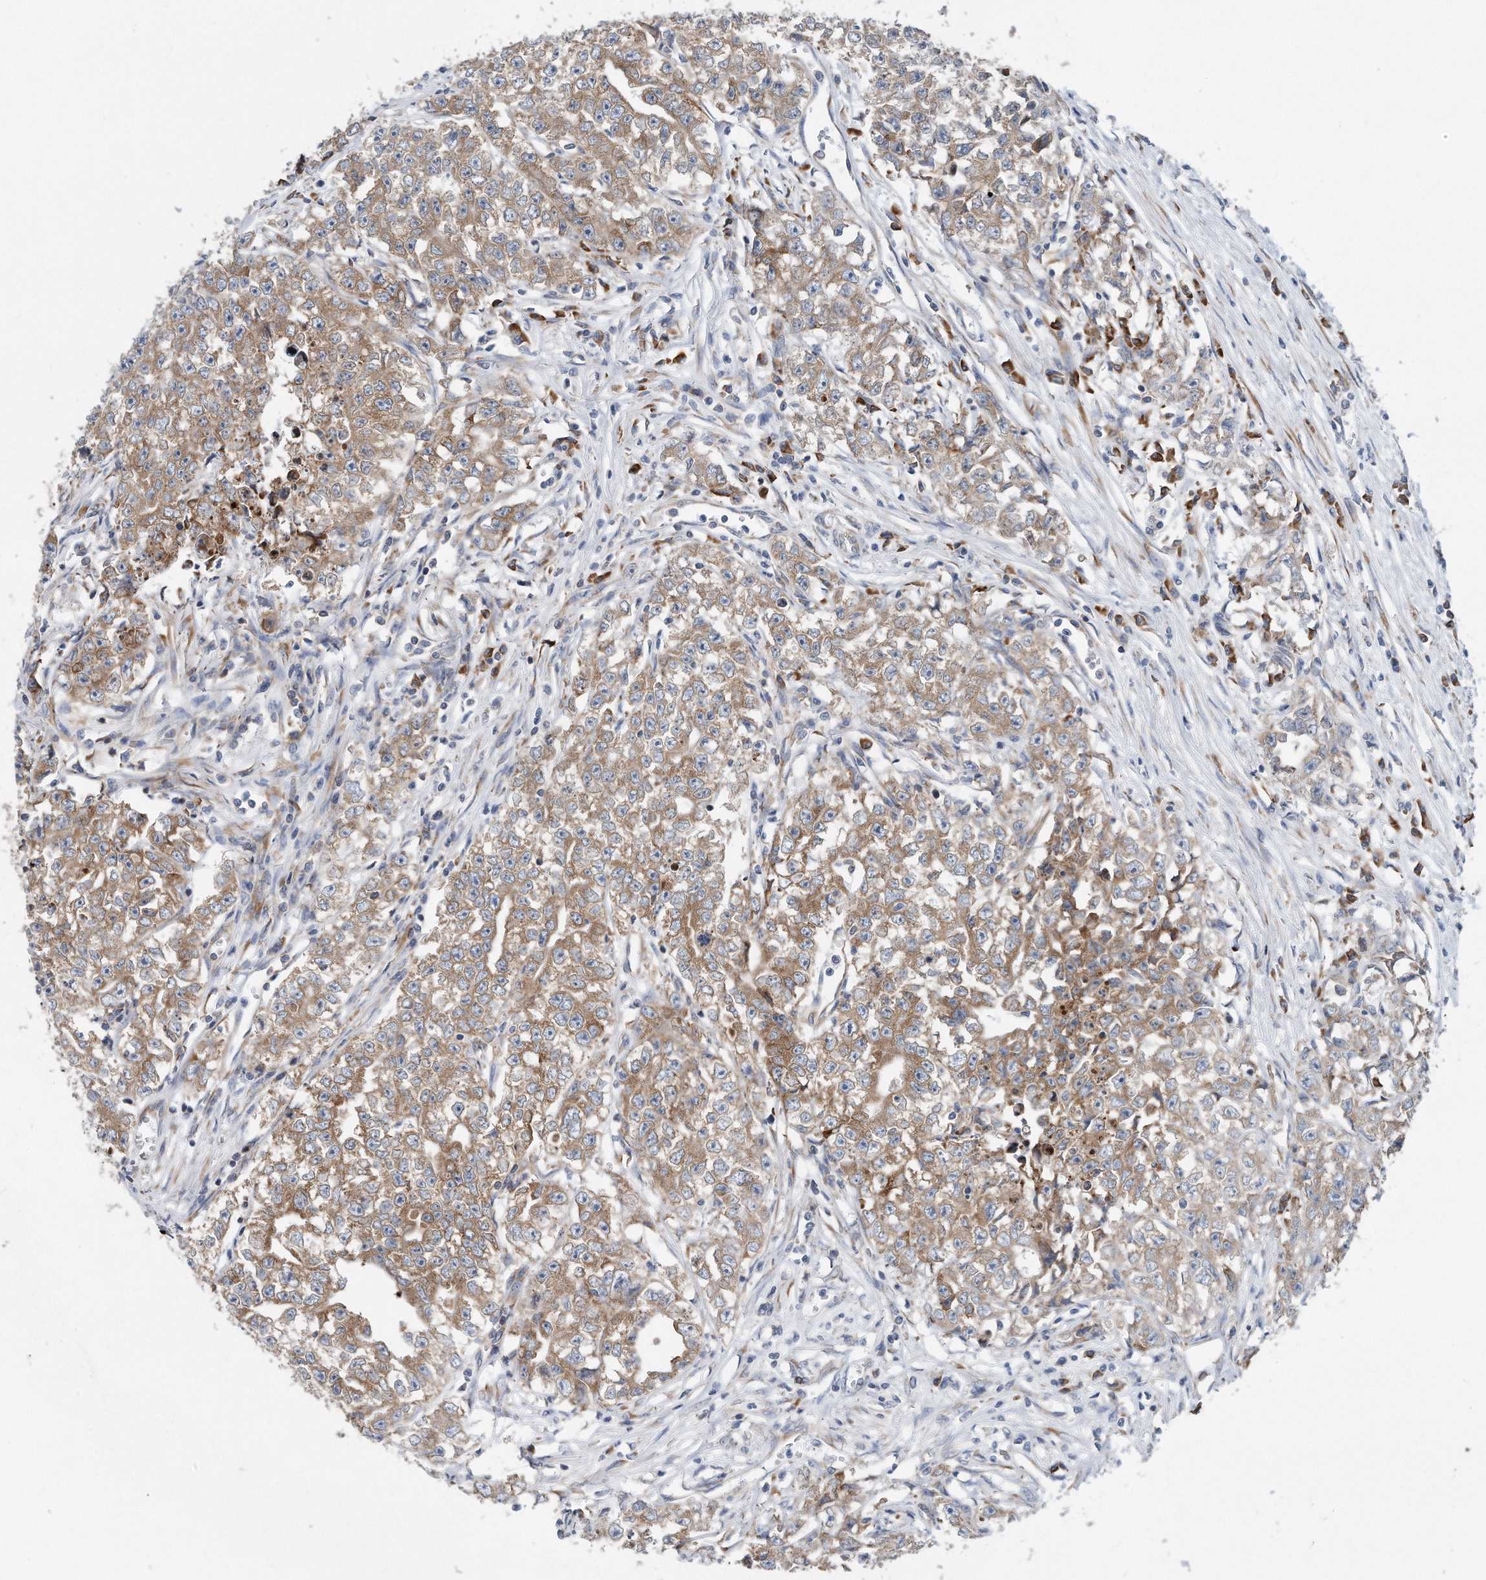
{"staining": {"intensity": "moderate", "quantity": ">75%", "location": "cytoplasmic/membranous"}, "tissue": "testis cancer", "cell_type": "Tumor cells", "image_type": "cancer", "snomed": [{"axis": "morphology", "description": "Seminoma, NOS"}, {"axis": "morphology", "description": "Carcinoma, Embryonal, NOS"}, {"axis": "topography", "description": "Testis"}], "caption": "Brown immunohistochemical staining in testis embryonal carcinoma demonstrates moderate cytoplasmic/membranous staining in approximately >75% of tumor cells.", "gene": "RPL26L1", "patient": {"sex": "male", "age": 43}}